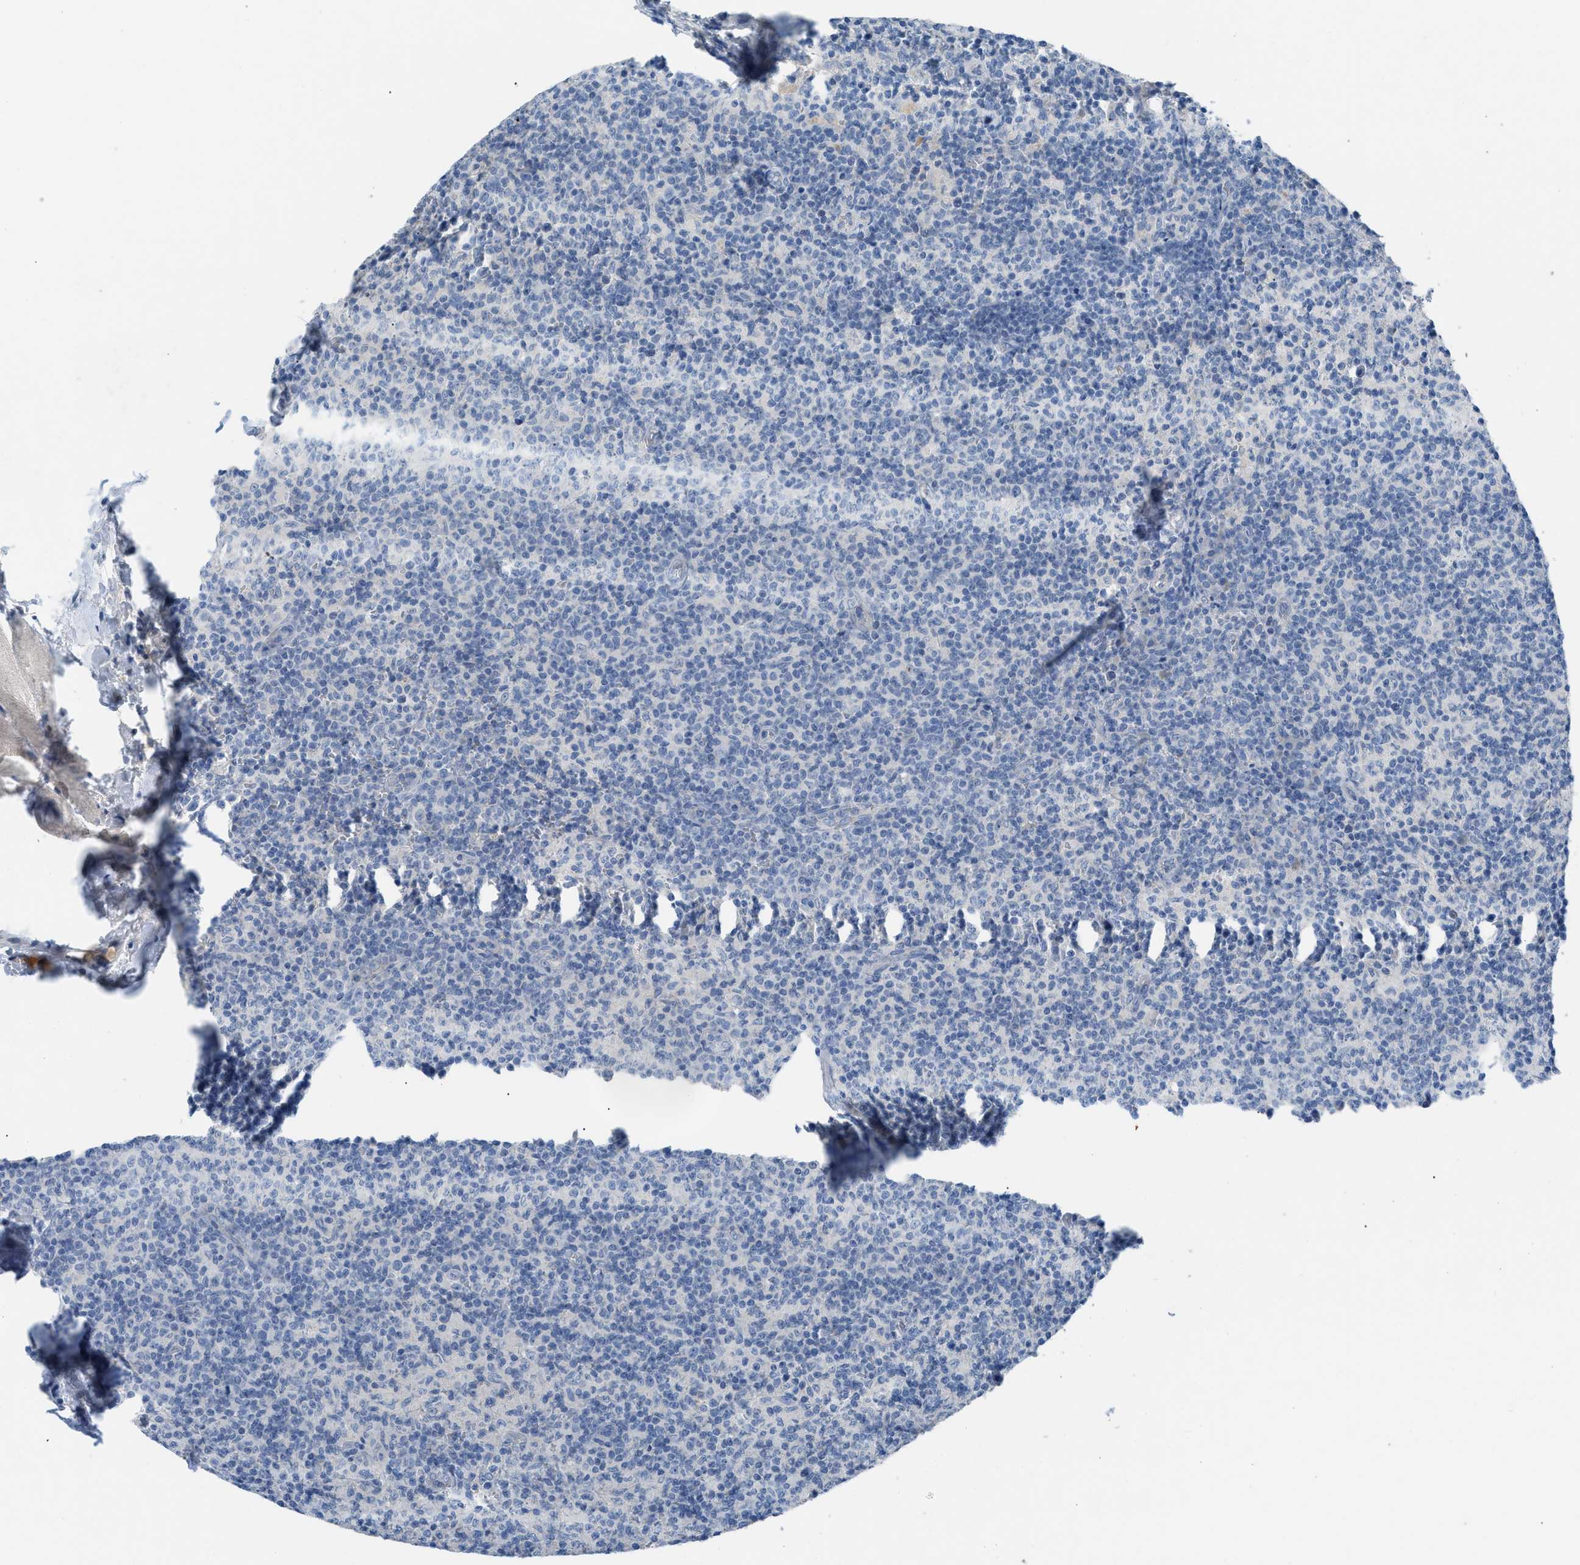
{"staining": {"intensity": "negative", "quantity": "none", "location": "none"}, "tissue": "lymph node", "cell_type": "Germinal center cells", "image_type": "normal", "snomed": [{"axis": "morphology", "description": "Normal tissue, NOS"}, {"axis": "morphology", "description": "Inflammation, NOS"}, {"axis": "topography", "description": "Lymph node"}], "caption": "High magnification brightfield microscopy of unremarkable lymph node stained with DAB (3,3'-diaminobenzidine) (brown) and counterstained with hematoxylin (blue): germinal center cells show no significant positivity.", "gene": "HPX", "patient": {"sex": "male", "age": 55}}